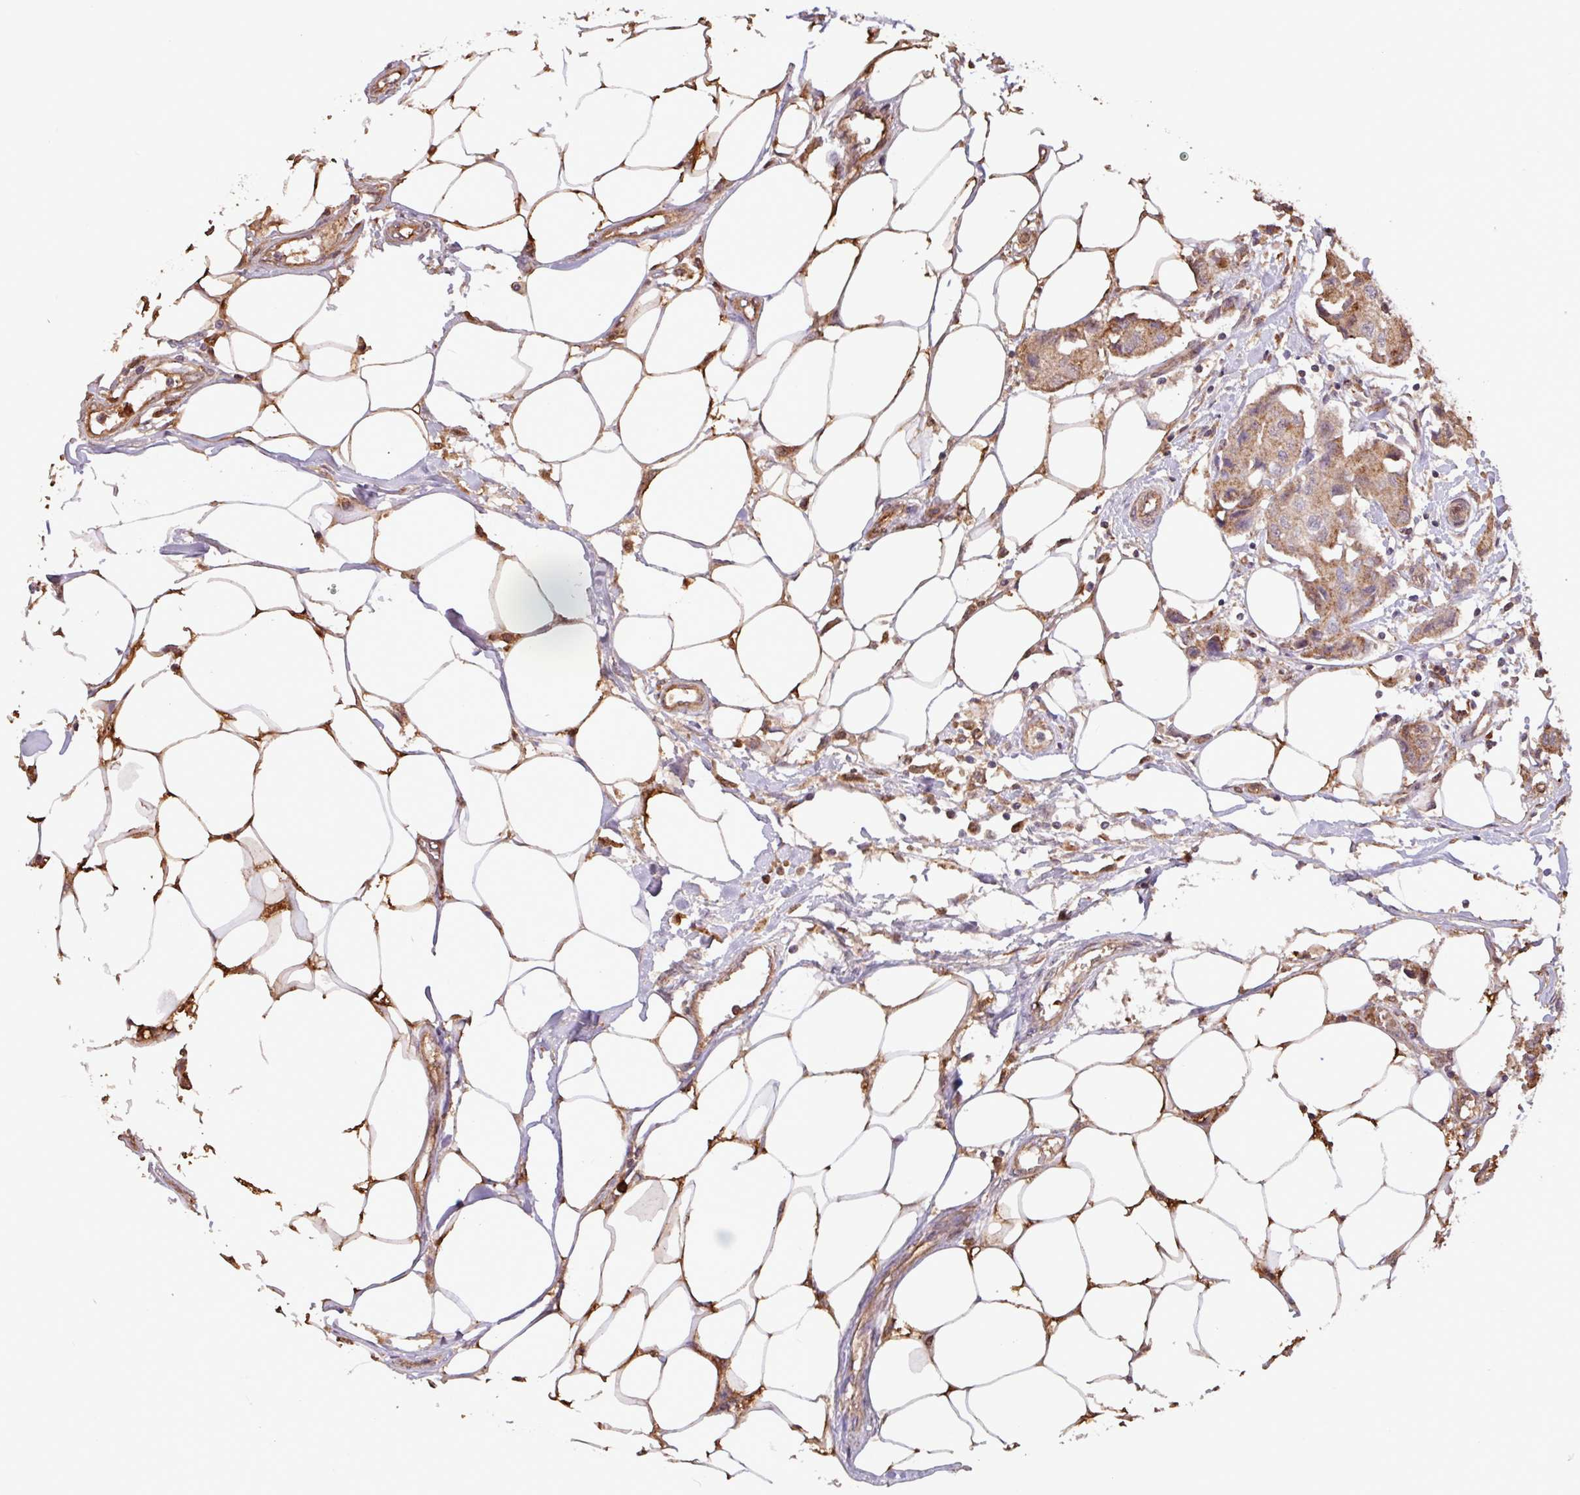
{"staining": {"intensity": "moderate", "quantity": "25%-75%", "location": "cytoplasmic/membranous"}, "tissue": "breast cancer", "cell_type": "Tumor cells", "image_type": "cancer", "snomed": [{"axis": "morphology", "description": "Duct carcinoma"}, {"axis": "topography", "description": "Breast"}, {"axis": "topography", "description": "Lymph node"}], "caption": "Brown immunohistochemical staining in human breast cancer (infiltrating ductal carcinoma) shows moderate cytoplasmic/membranous positivity in about 25%-75% of tumor cells. (DAB (3,3'-diaminobenzidine) = brown stain, brightfield microscopy at high magnification).", "gene": "CHST11", "patient": {"sex": "female", "age": 80}}